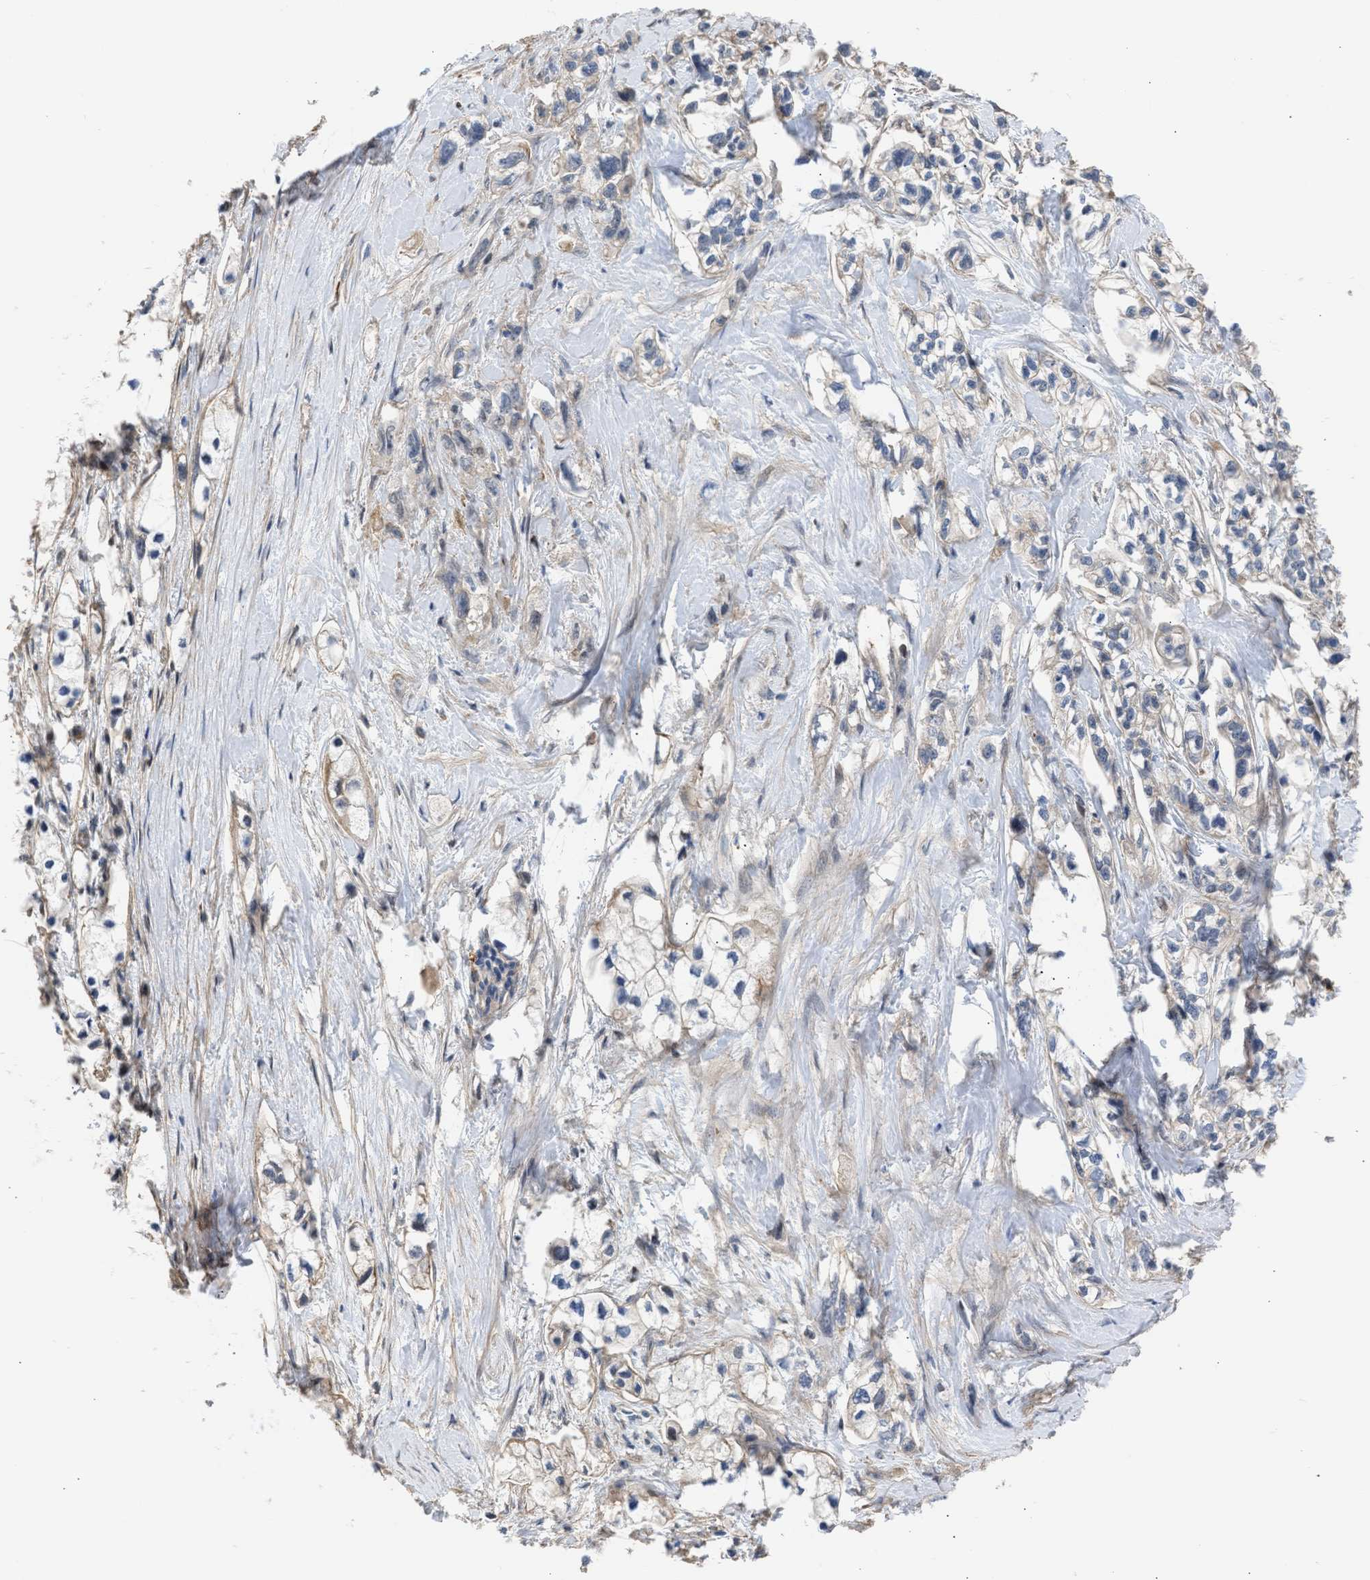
{"staining": {"intensity": "weak", "quantity": "<25%", "location": "cytoplasmic/membranous"}, "tissue": "pancreatic cancer", "cell_type": "Tumor cells", "image_type": "cancer", "snomed": [{"axis": "morphology", "description": "Adenocarcinoma, NOS"}, {"axis": "topography", "description": "Pancreas"}], "caption": "An image of human adenocarcinoma (pancreatic) is negative for staining in tumor cells.", "gene": "MAS1L", "patient": {"sex": "male", "age": 74}}